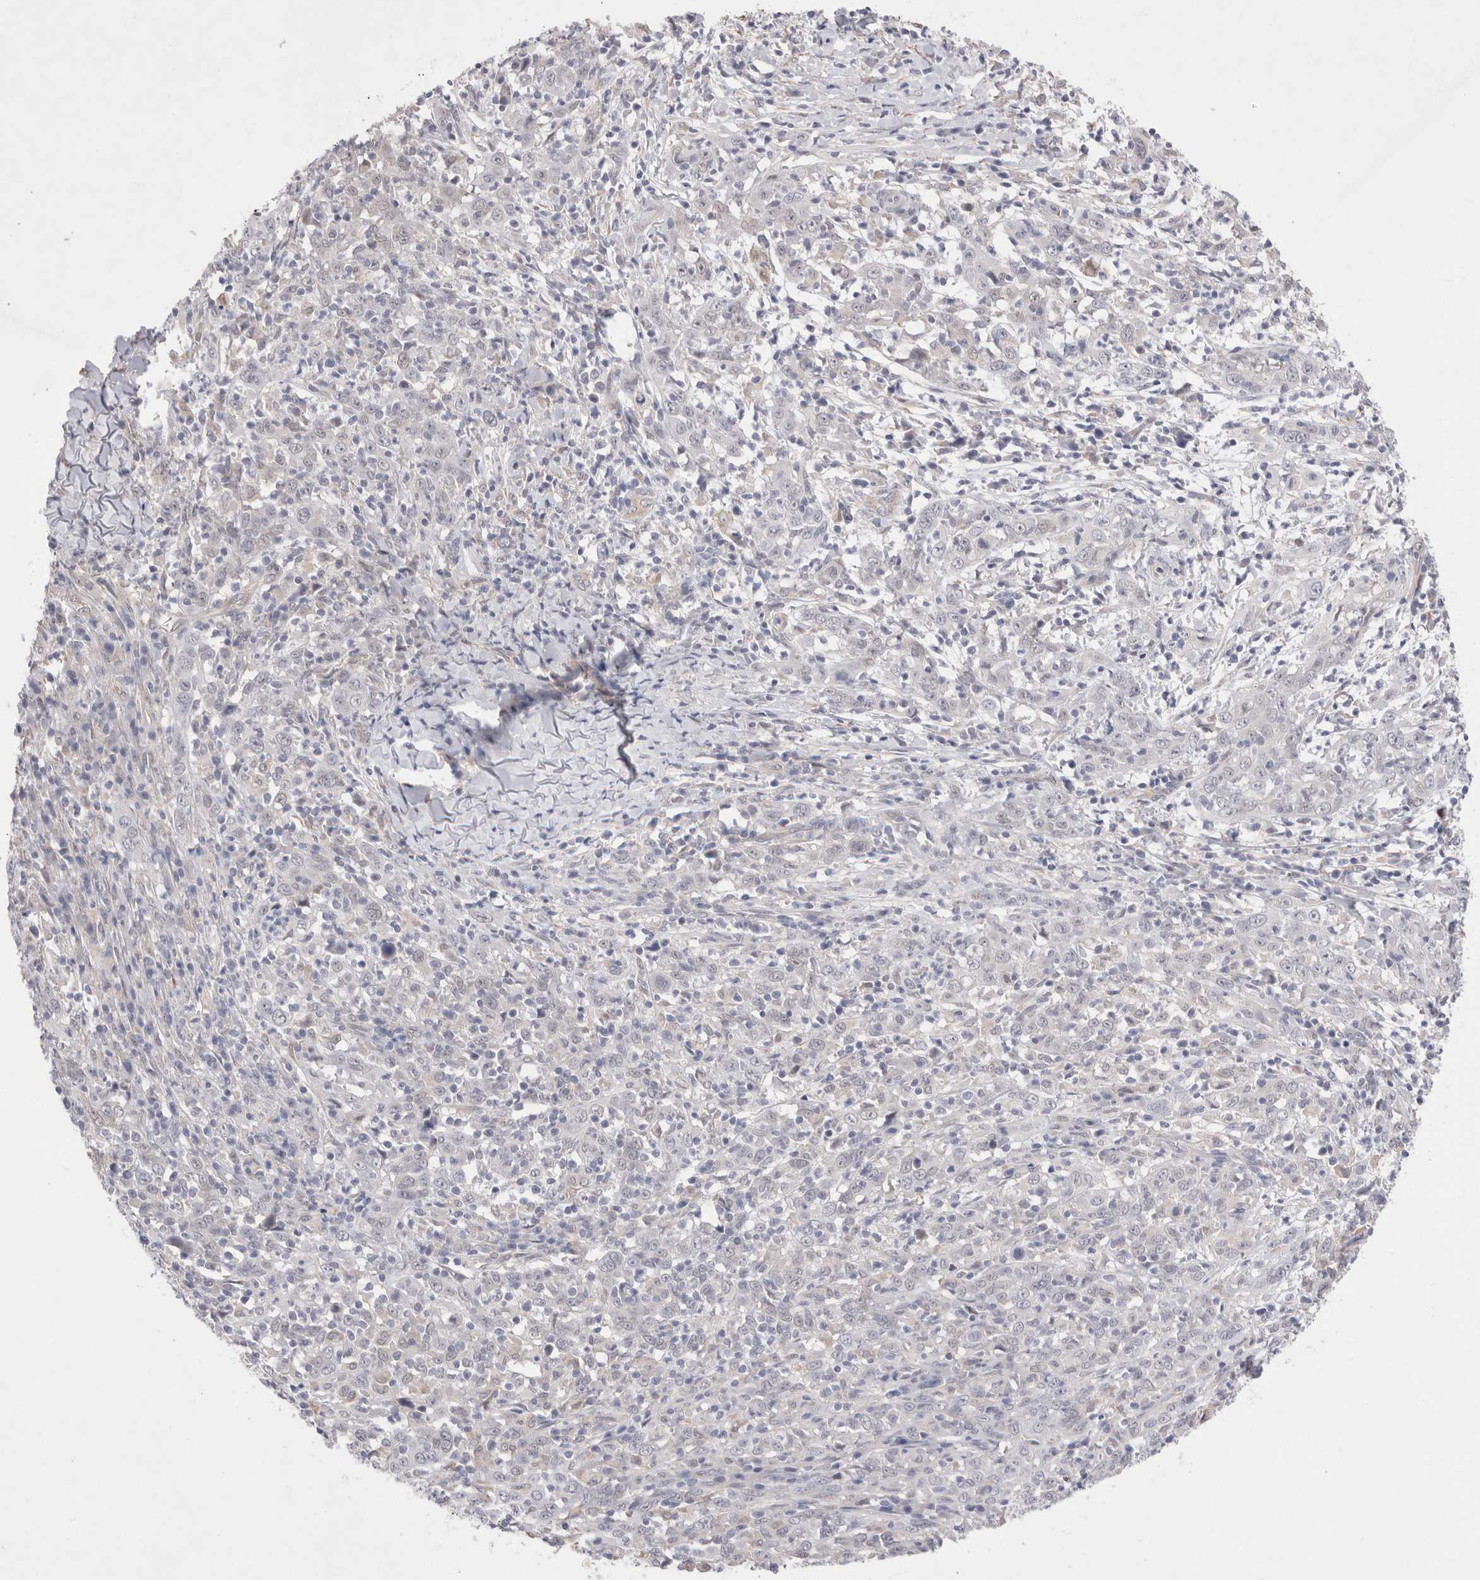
{"staining": {"intensity": "negative", "quantity": "none", "location": "none"}, "tissue": "cervical cancer", "cell_type": "Tumor cells", "image_type": "cancer", "snomed": [{"axis": "morphology", "description": "Squamous cell carcinoma, NOS"}, {"axis": "topography", "description": "Cervix"}], "caption": "This is an IHC micrograph of squamous cell carcinoma (cervical). There is no positivity in tumor cells.", "gene": "GIMAP6", "patient": {"sex": "female", "age": 46}}